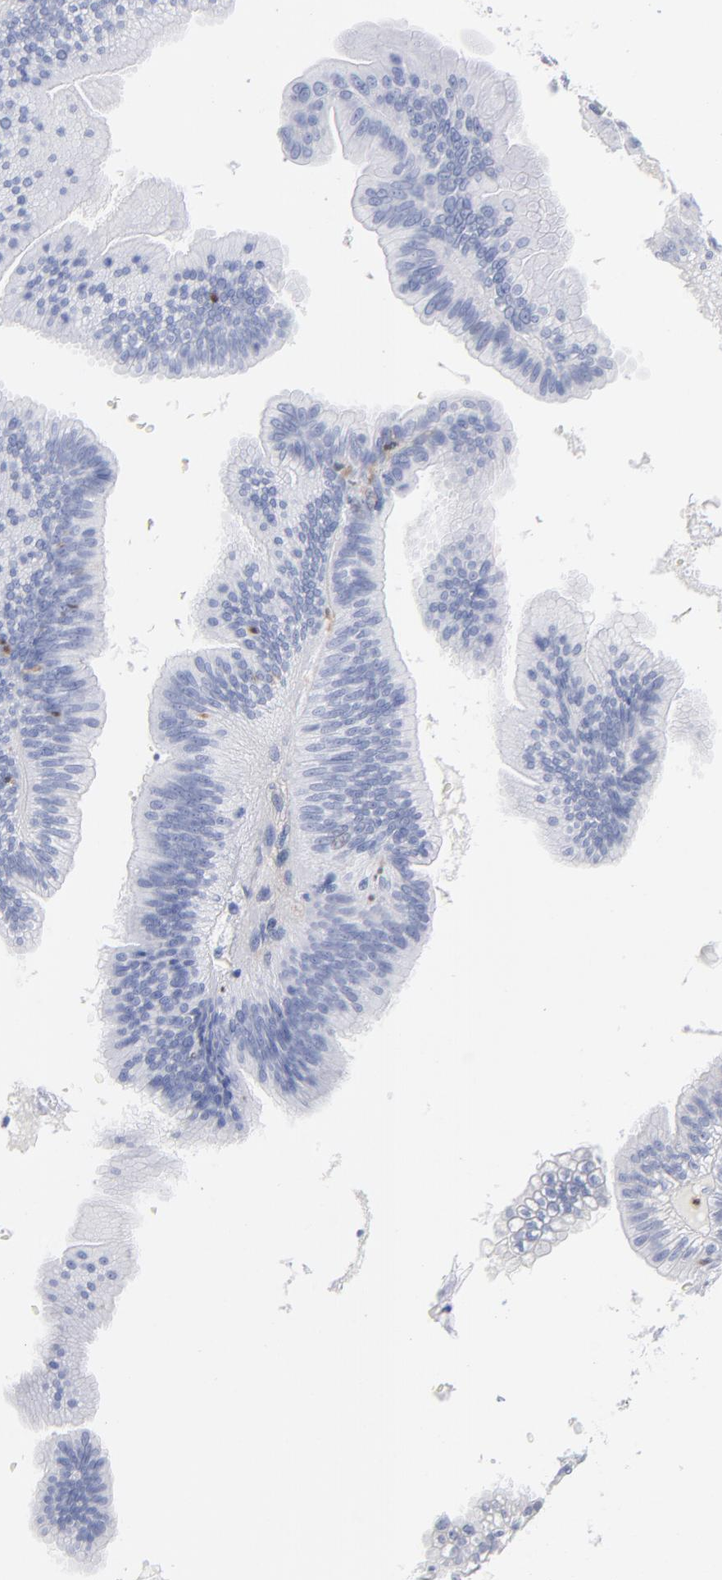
{"staining": {"intensity": "negative", "quantity": "none", "location": "none"}, "tissue": "pancreatic cancer", "cell_type": "Tumor cells", "image_type": "cancer", "snomed": [{"axis": "morphology", "description": "Adenocarcinoma, NOS"}, {"axis": "topography", "description": "Pancreas"}], "caption": "Image shows no significant protein expression in tumor cells of pancreatic cancer (adenocarcinoma).", "gene": "ARG1", "patient": {"sex": "male", "age": 82}}